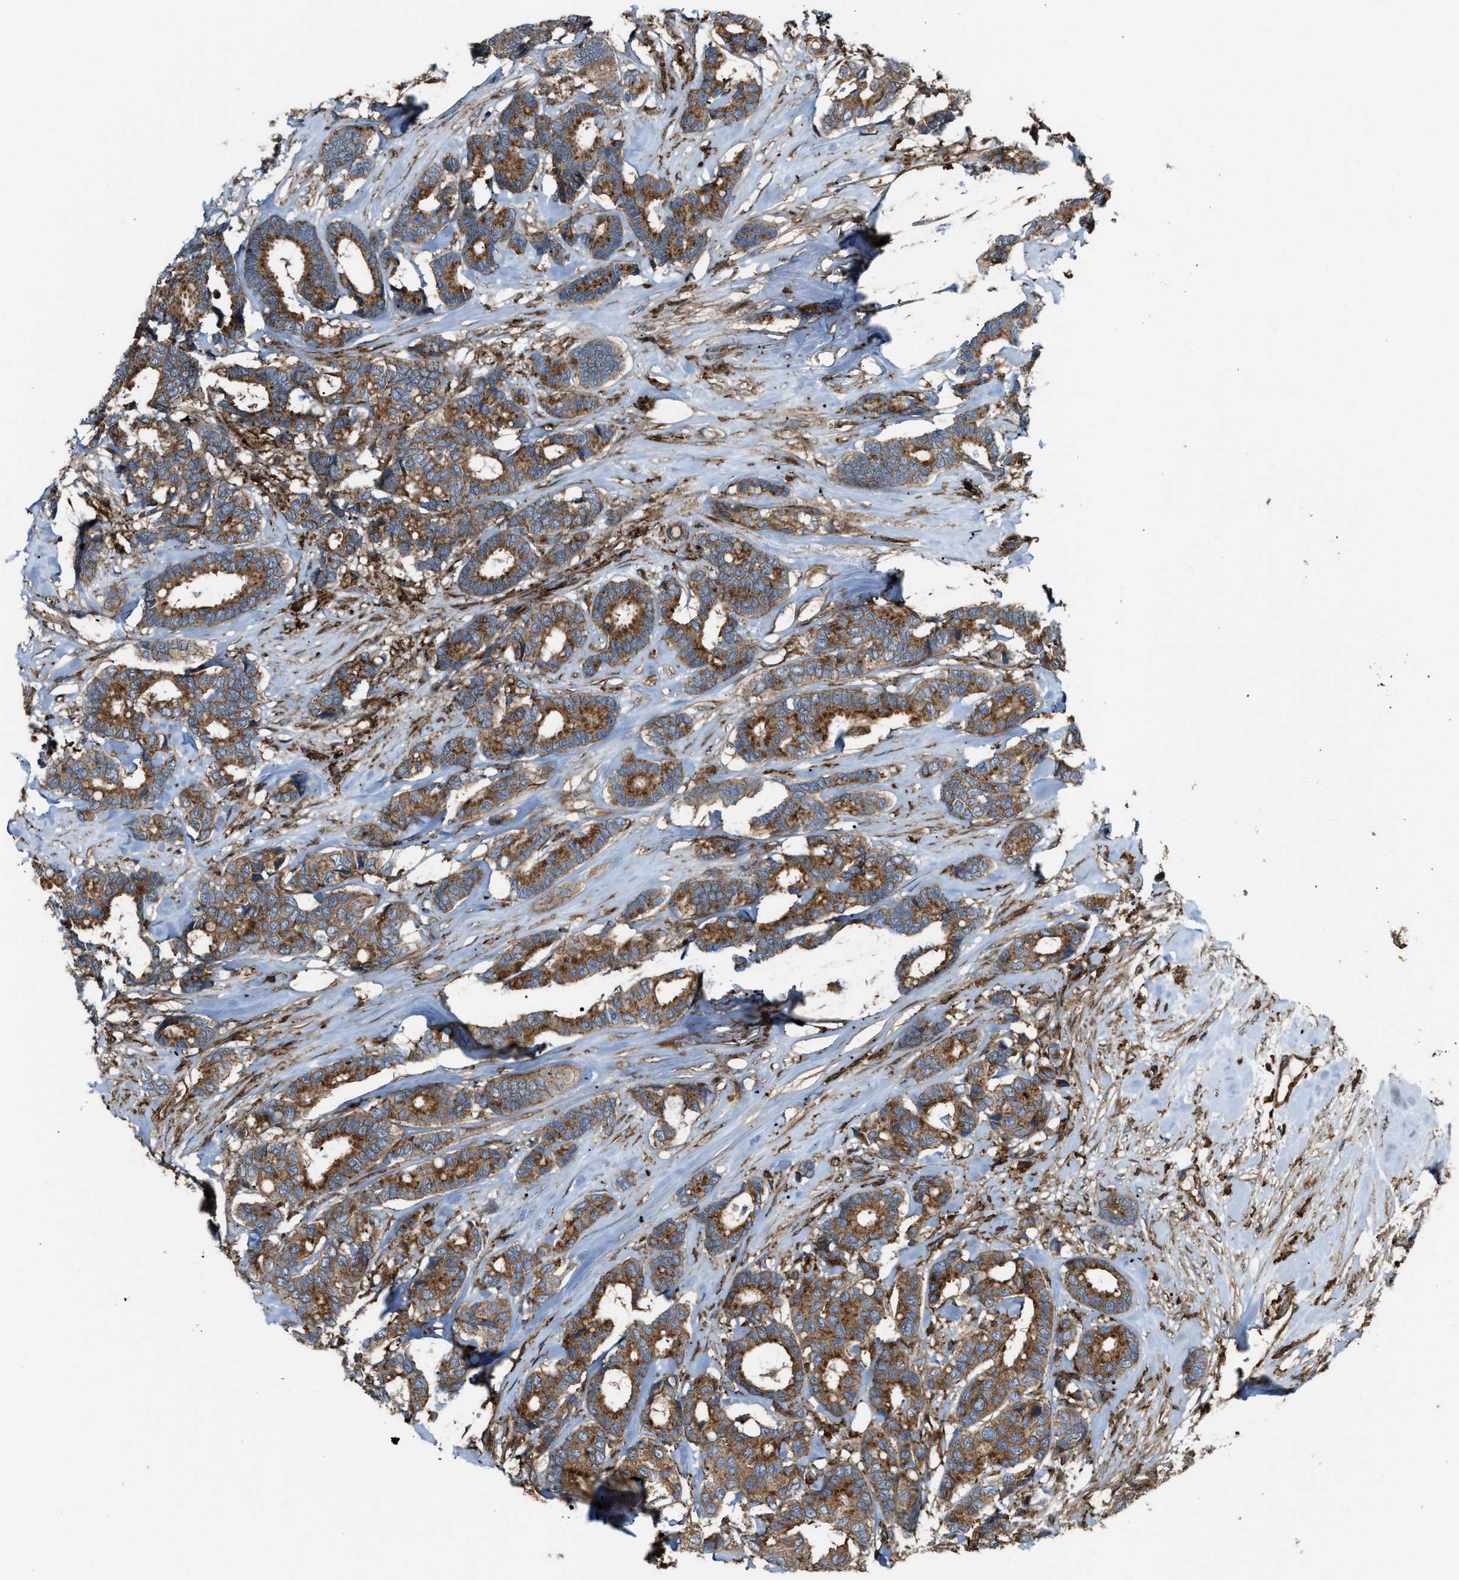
{"staining": {"intensity": "moderate", "quantity": ">75%", "location": "cytoplasmic/membranous"}, "tissue": "breast cancer", "cell_type": "Tumor cells", "image_type": "cancer", "snomed": [{"axis": "morphology", "description": "Duct carcinoma"}, {"axis": "topography", "description": "Breast"}], "caption": "Immunohistochemistry (IHC) of breast intraductal carcinoma reveals medium levels of moderate cytoplasmic/membranous expression in approximately >75% of tumor cells.", "gene": "PICALM", "patient": {"sex": "female", "age": 87}}